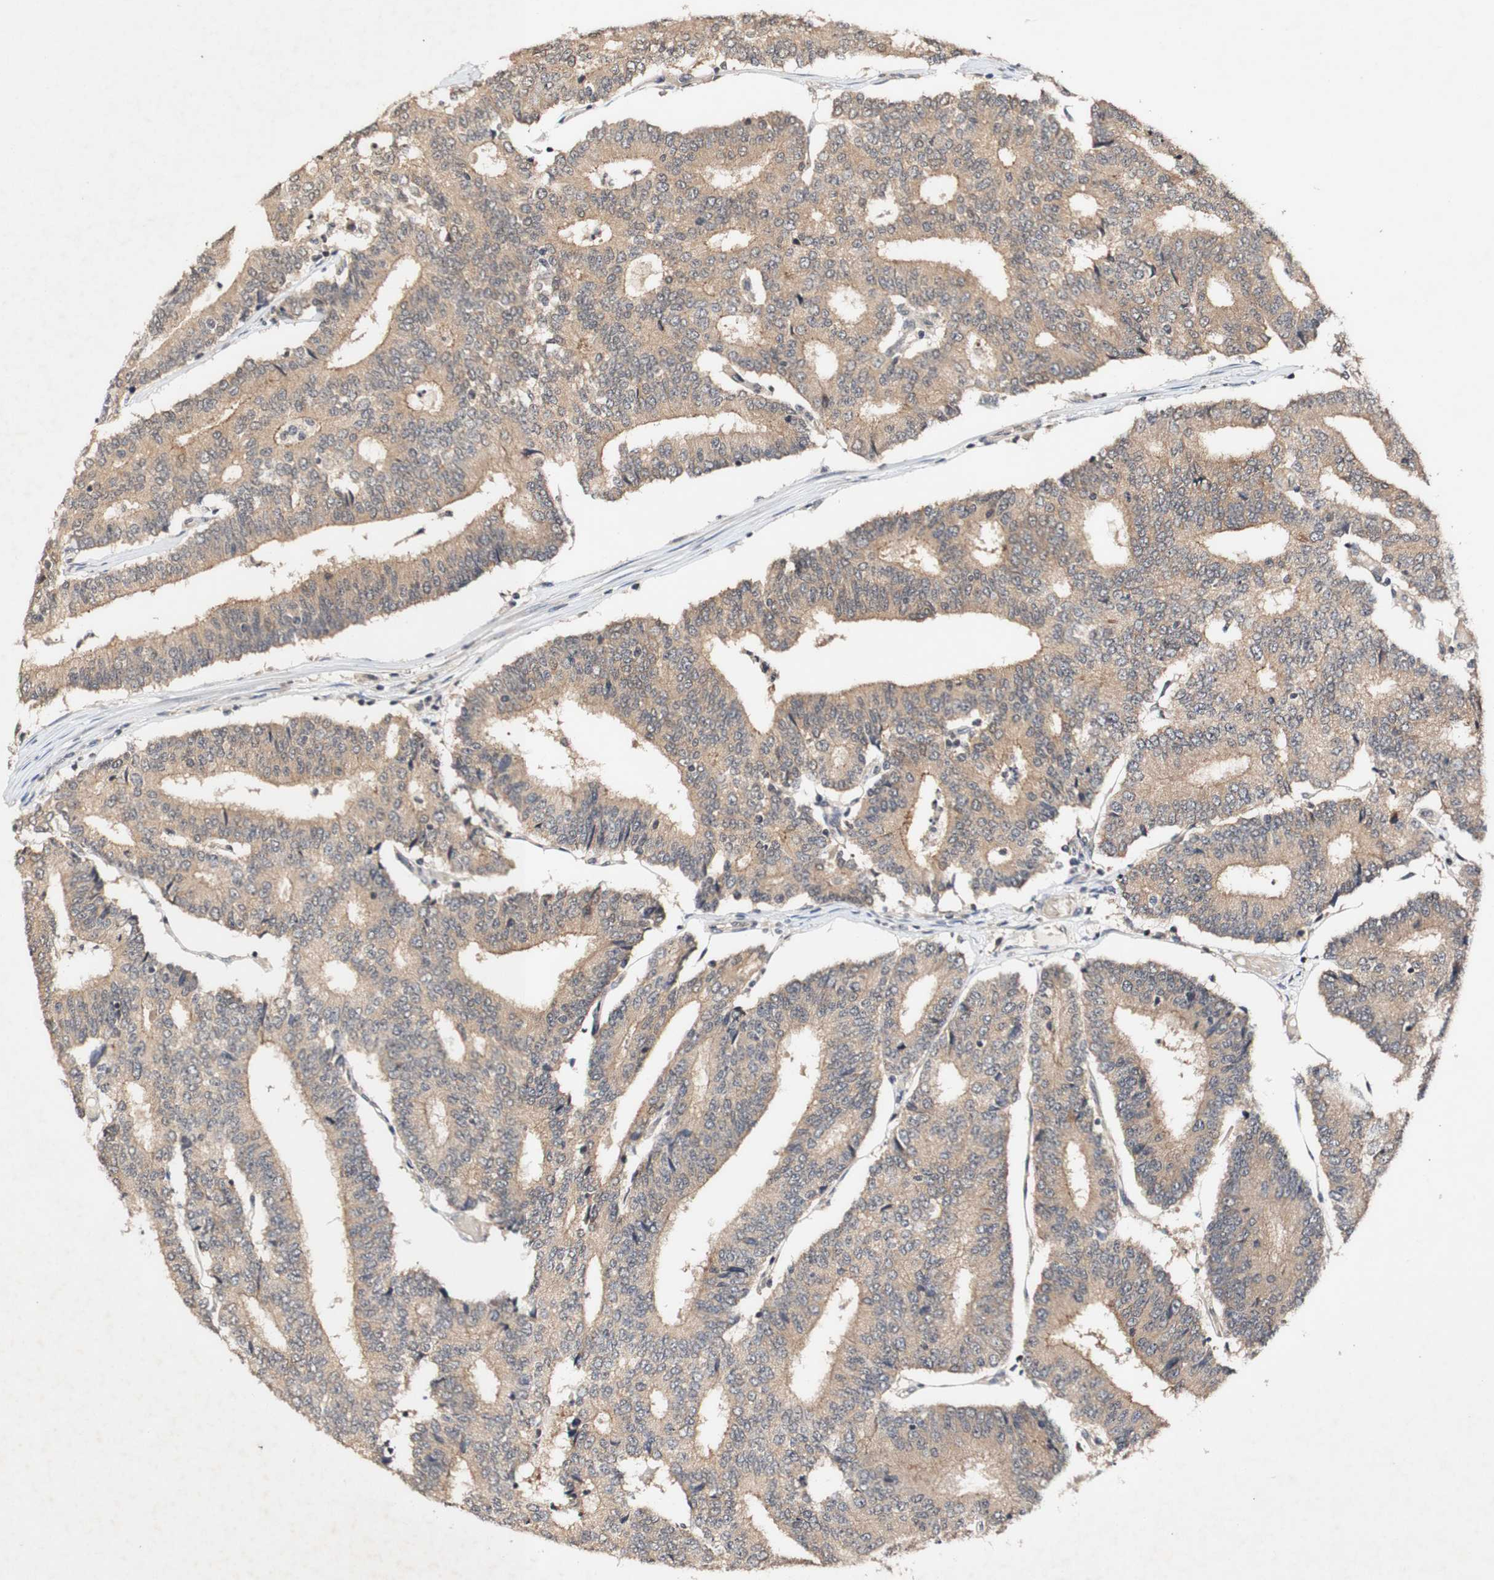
{"staining": {"intensity": "moderate", "quantity": ">75%", "location": "cytoplasmic/membranous"}, "tissue": "prostate cancer", "cell_type": "Tumor cells", "image_type": "cancer", "snomed": [{"axis": "morphology", "description": "Normal tissue, NOS"}, {"axis": "morphology", "description": "Adenocarcinoma, High grade"}, {"axis": "topography", "description": "Prostate"}, {"axis": "topography", "description": "Seminal veicle"}], "caption": "High-power microscopy captured an IHC micrograph of prostate adenocarcinoma (high-grade), revealing moderate cytoplasmic/membranous staining in approximately >75% of tumor cells. The protein of interest is stained brown, and the nuclei are stained in blue (DAB (3,3'-diaminobenzidine) IHC with brightfield microscopy, high magnification).", "gene": "PIN1", "patient": {"sex": "male", "age": 55}}